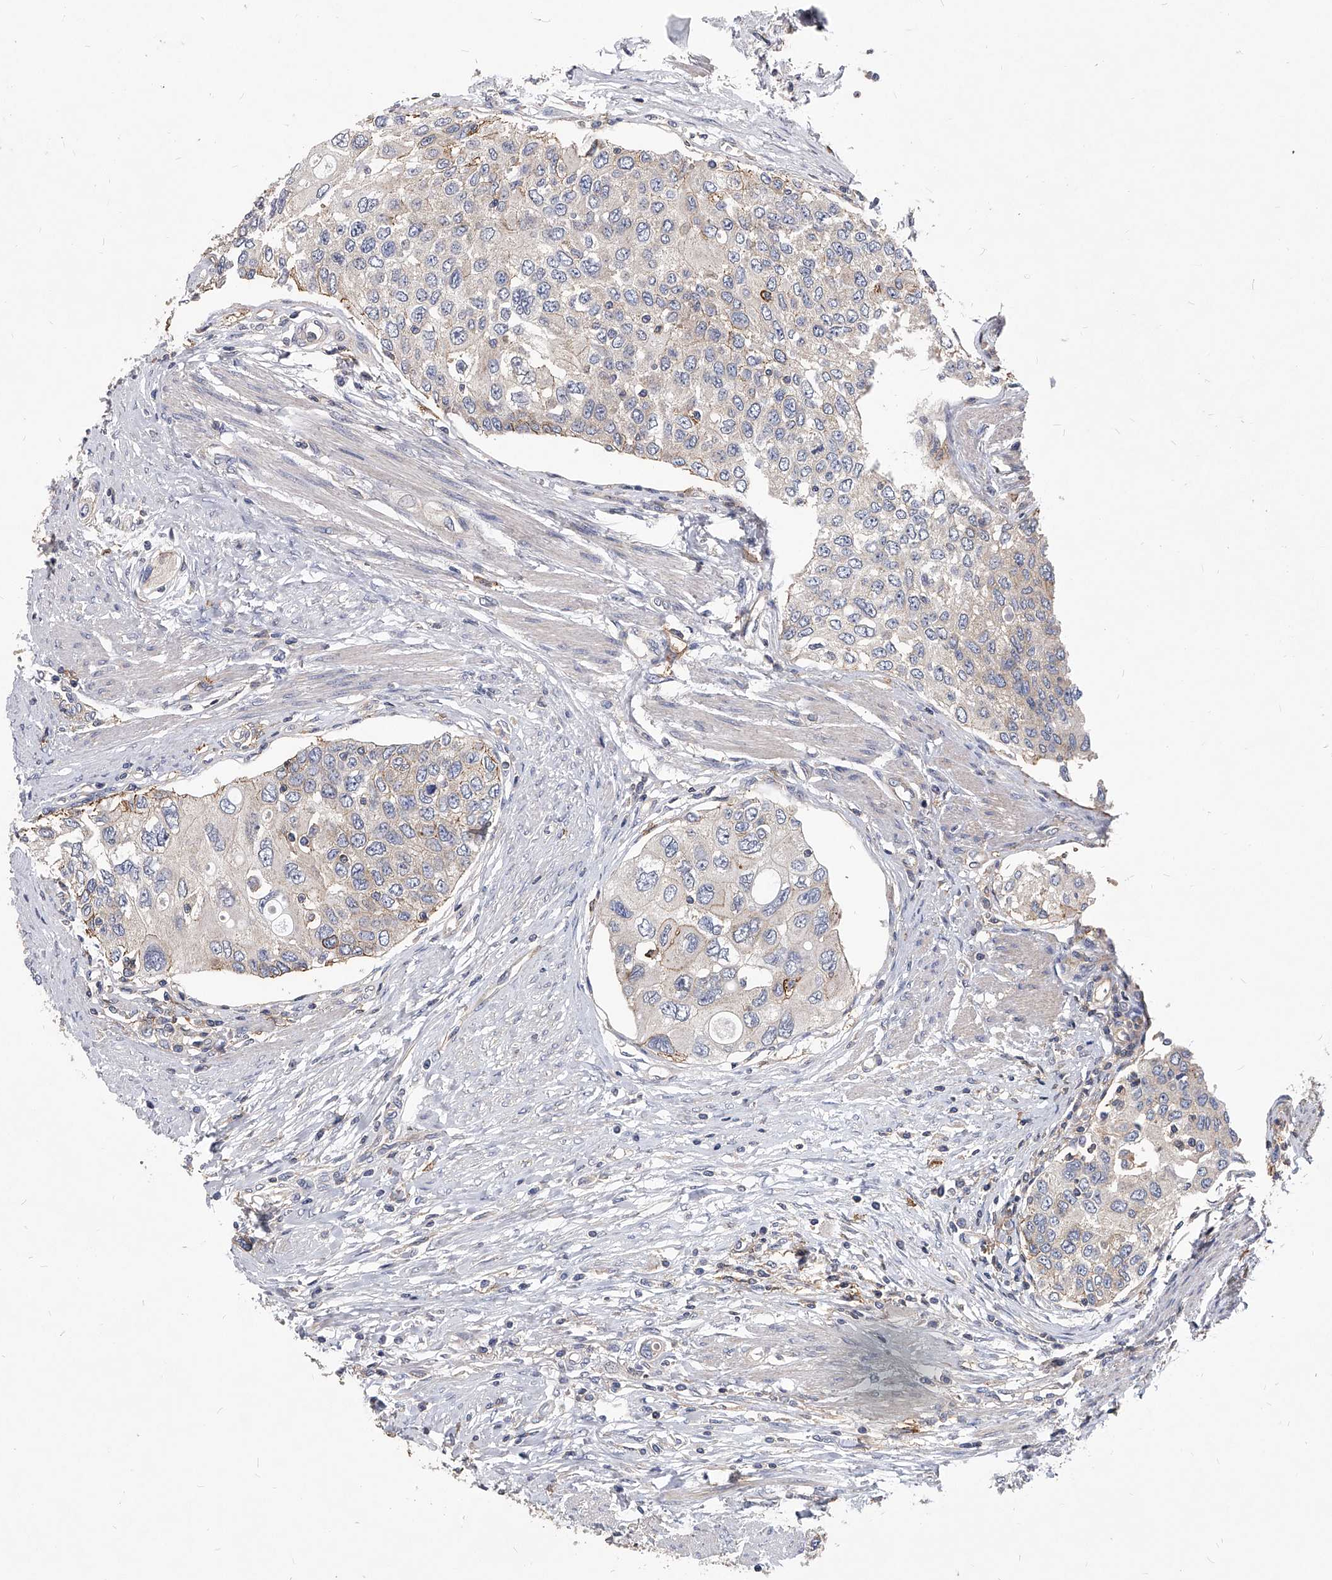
{"staining": {"intensity": "negative", "quantity": "none", "location": "none"}, "tissue": "urothelial cancer", "cell_type": "Tumor cells", "image_type": "cancer", "snomed": [{"axis": "morphology", "description": "Urothelial carcinoma, High grade"}, {"axis": "topography", "description": "Urinary bladder"}], "caption": "The immunohistochemistry (IHC) histopathology image has no significant positivity in tumor cells of urothelial cancer tissue.", "gene": "ATG5", "patient": {"sex": "female", "age": 56}}